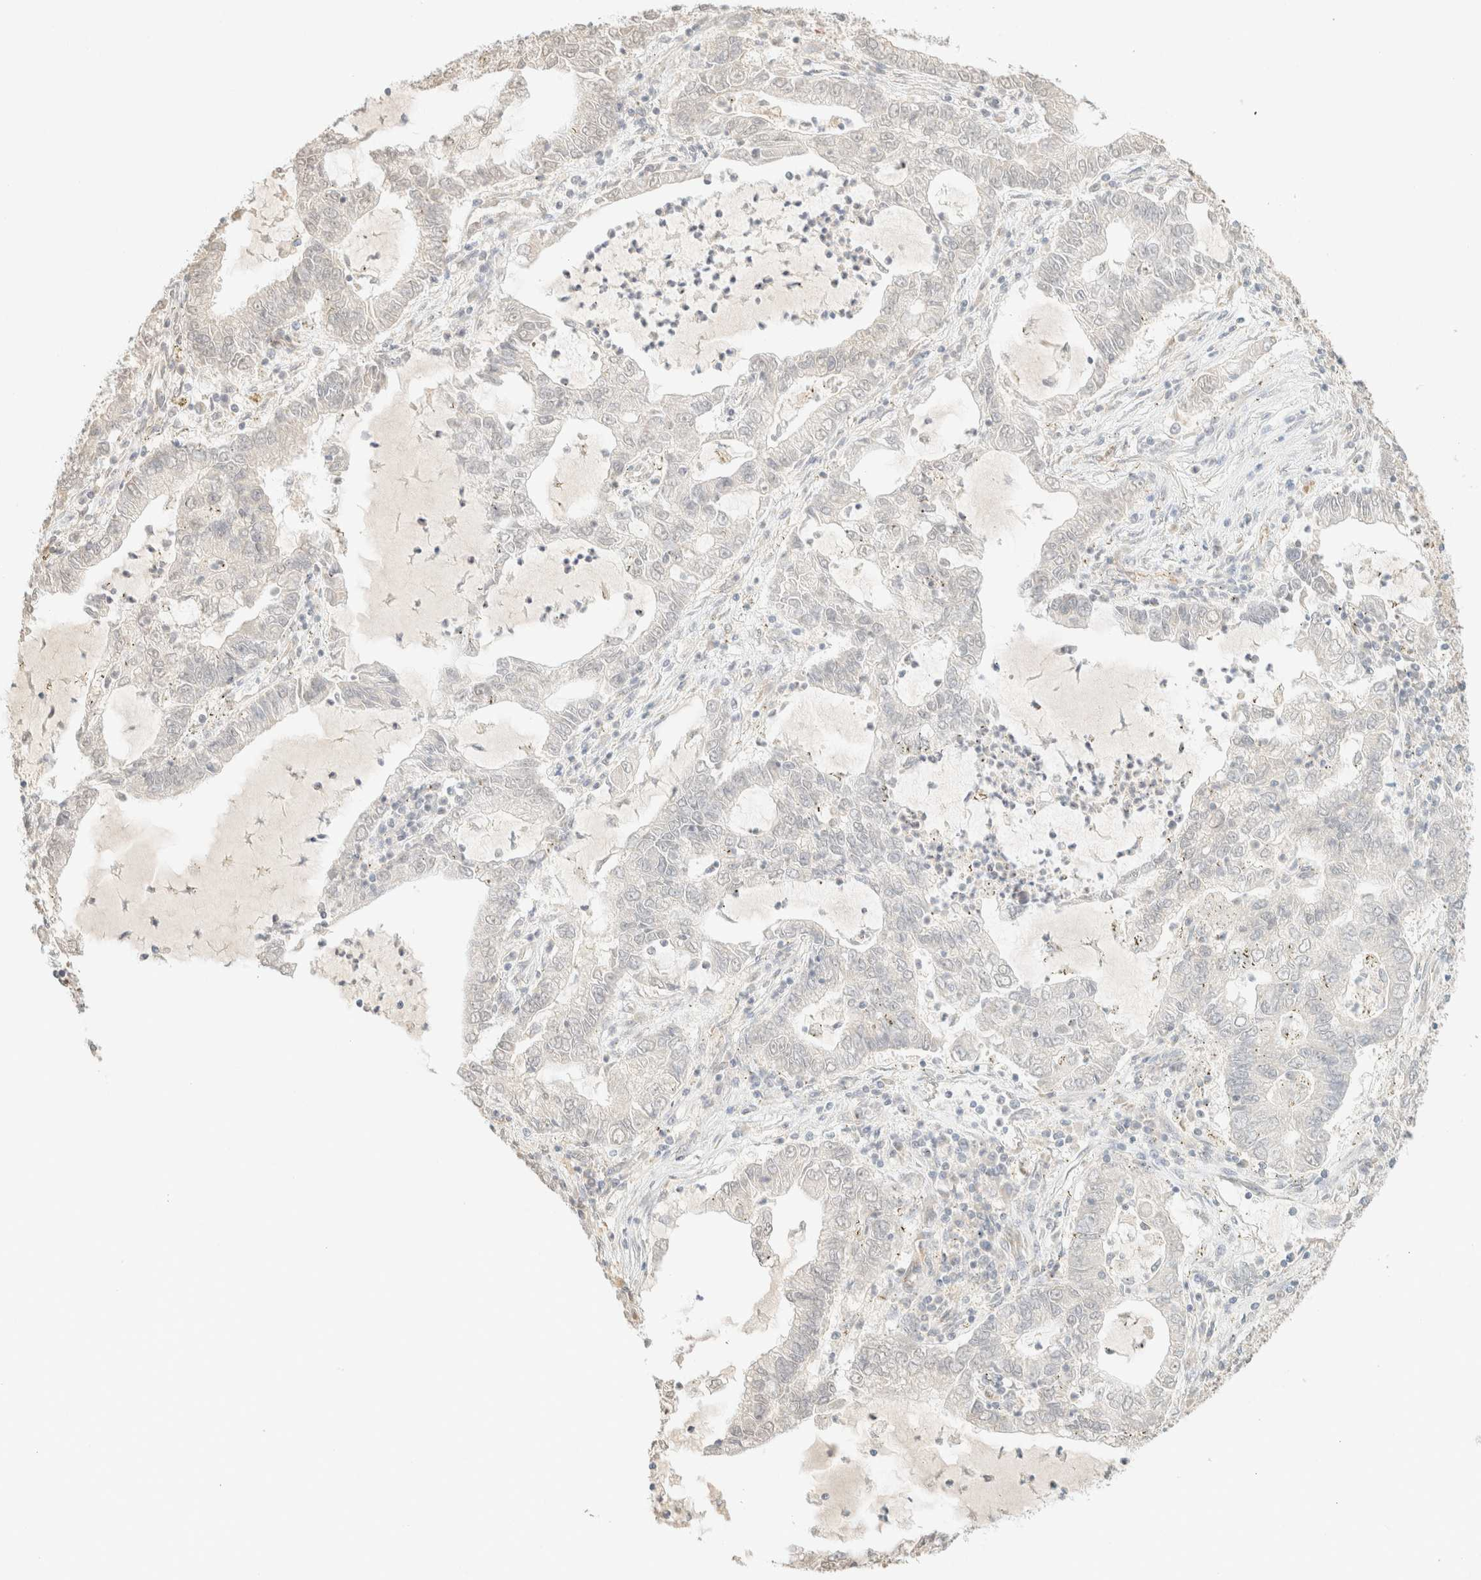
{"staining": {"intensity": "negative", "quantity": "none", "location": "none"}, "tissue": "lung cancer", "cell_type": "Tumor cells", "image_type": "cancer", "snomed": [{"axis": "morphology", "description": "Adenocarcinoma, NOS"}, {"axis": "topography", "description": "Lung"}], "caption": "Lung cancer stained for a protein using IHC shows no expression tumor cells.", "gene": "SPARCL1", "patient": {"sex": "female", "age": 51}}